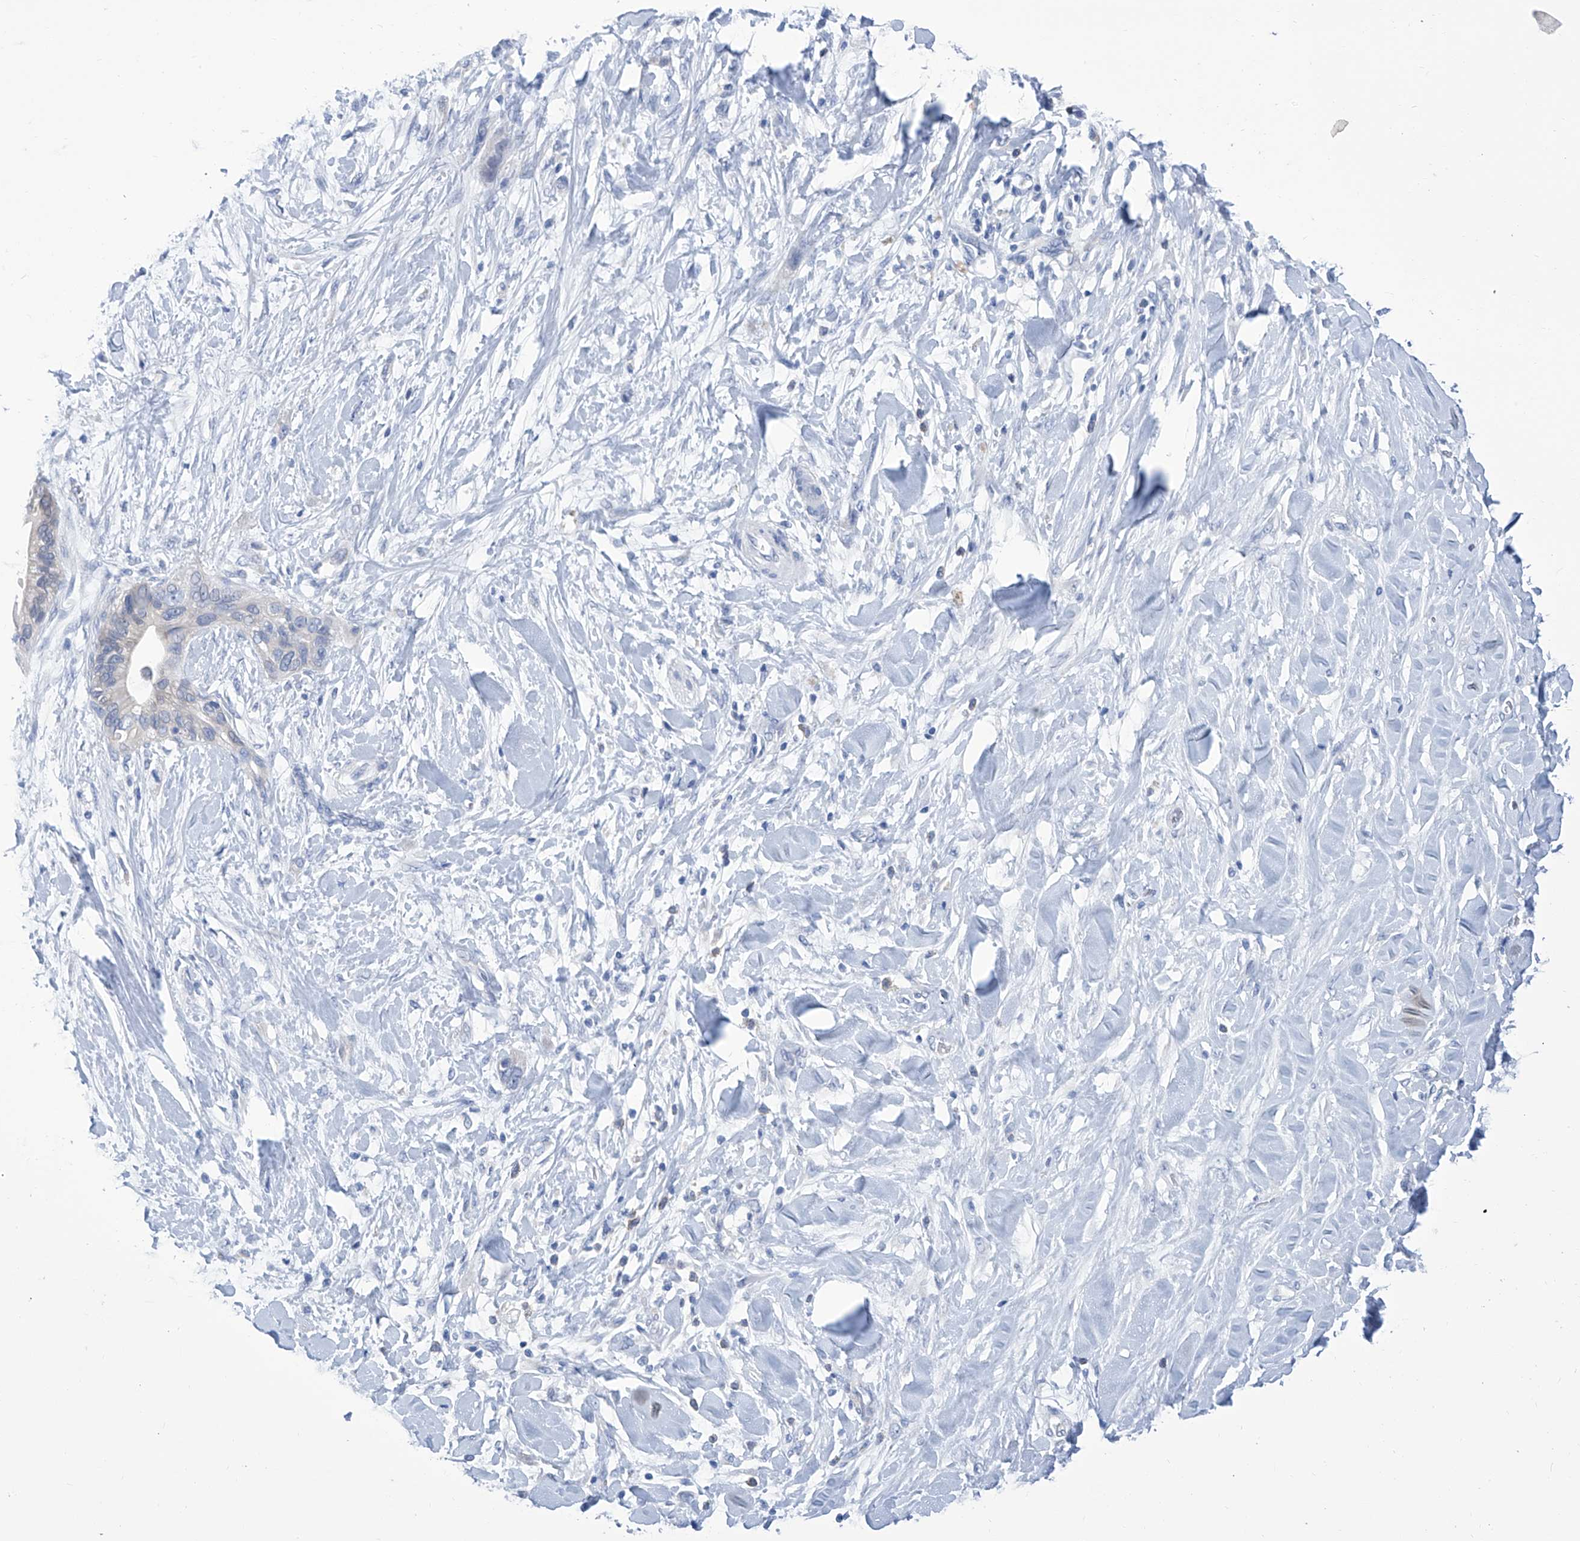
{"staining": {"intensity": "negative", "quantity": "none", "location": "none"}, "tissue": "pancreatic cancer", "cell_type": "Tumor cells", "image_type": "cancer", "snomed": [{"axis": "morphology", "description": "Normal tissue, NOS"}, {"axis": "morphology", "description": "Adenocarcinoma, NOS"}, {"axis": "topography", "description": "Pancreas"}, {"axis": "topography", "description": "Peripheral nerve tissue"}], "caption": "A photomicrograph of pancreatic cancer stained for a protein exhibits no brown staining in tumor cells.", "gene": "IMPA2", "patient": {"sex": "male", "age": 59}}